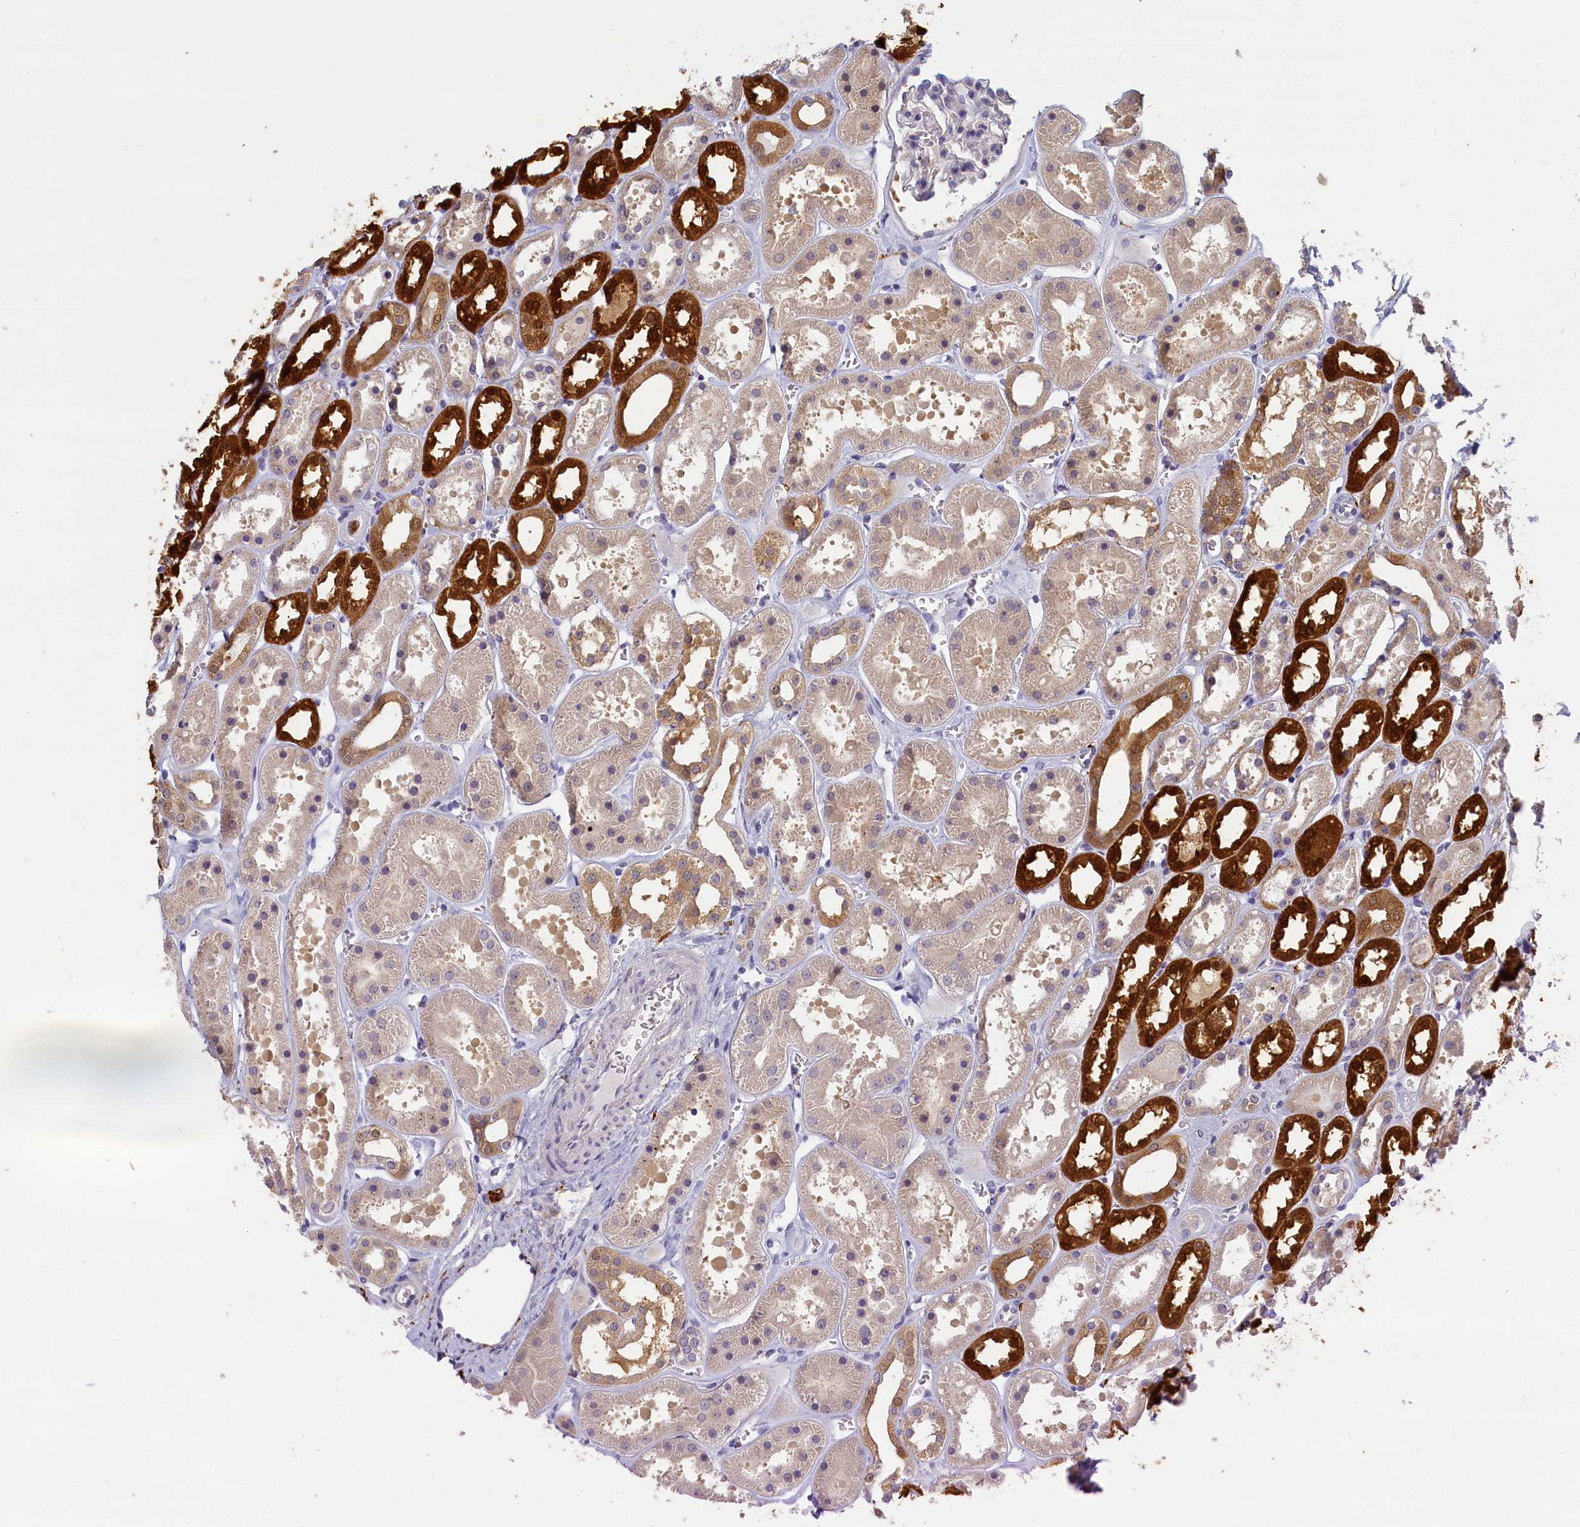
{"staining": {"intensity": "negative", "quantity": "none", "location": "none"}, "tissue": "kidney", "cell_type": "Cells in glomeruli", "image_type": "normal", "snomed": [{"axis": "morphology", "description": "Normal tissue, NOS"}, {"axis": "topography", "description": "Kidney"}], "caption": "Kidney was stained to show a protein in brown. There is no significant expression in cells in glomeruli.", "gene": "UCHL3", "patient": {"sex": "female", "age": 41}}